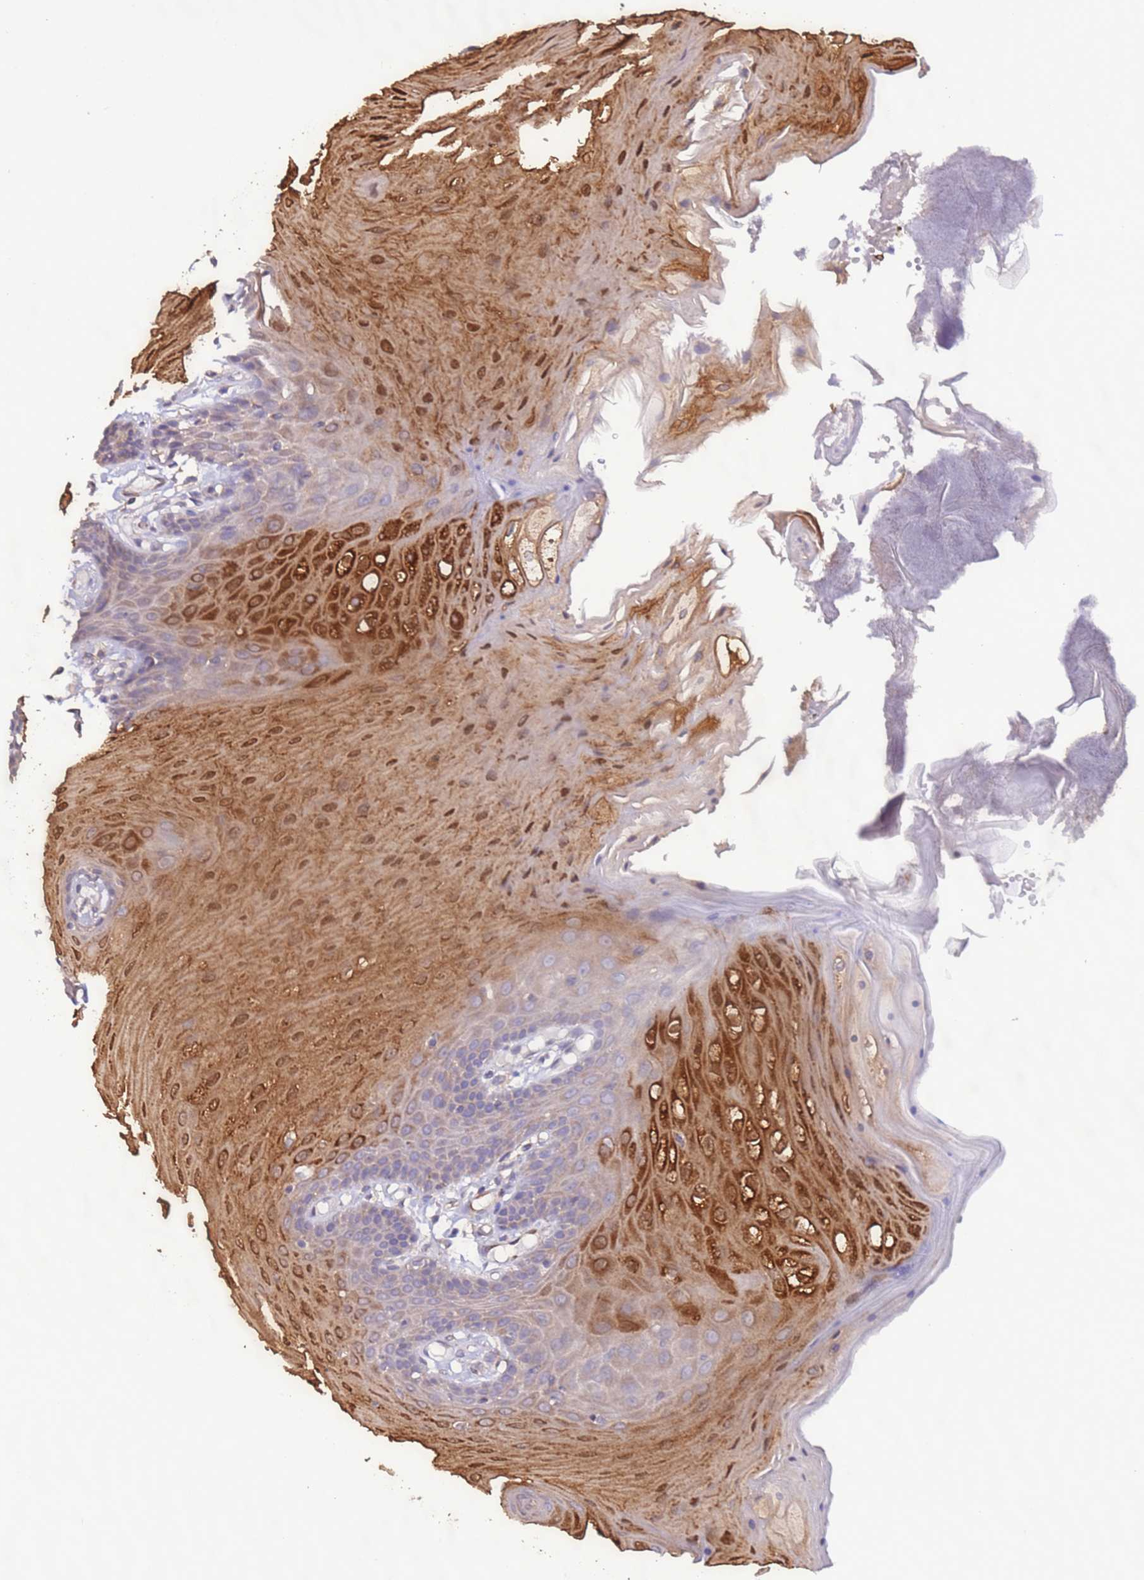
{"staining": {"intensity": "strong", "quantity": ">75%", "location": "cytoplasmic/membranous,nuclear"}, "tissue": "oral mucosa", "cell_type": "Squamous epithelial cells", "image_type": "normal", "snomed": [{"axis": "morphology", "description": "Normal tissue, NOS"}, {"axis": "morphology", "description": "Squamous cell carcinoma, NOS"}, {"axis": "topography", "description": "Skeletal muscle"}, {"axis": "topography", "description": "Oral tissue"}, {"axis": "topography", "description": "Salivary gland"}, {"axis": "topography", "description": "Head-Neck"}], "caption": "About >75% of squamous epithelial cells in normal oral mucosa display strong cytoplasmic/membranous,nuclear protein staining as visualized by brown immunohistochemical staining.", "gene": "SLC41A3", "patient": {"sex": "male", "age": 54}}